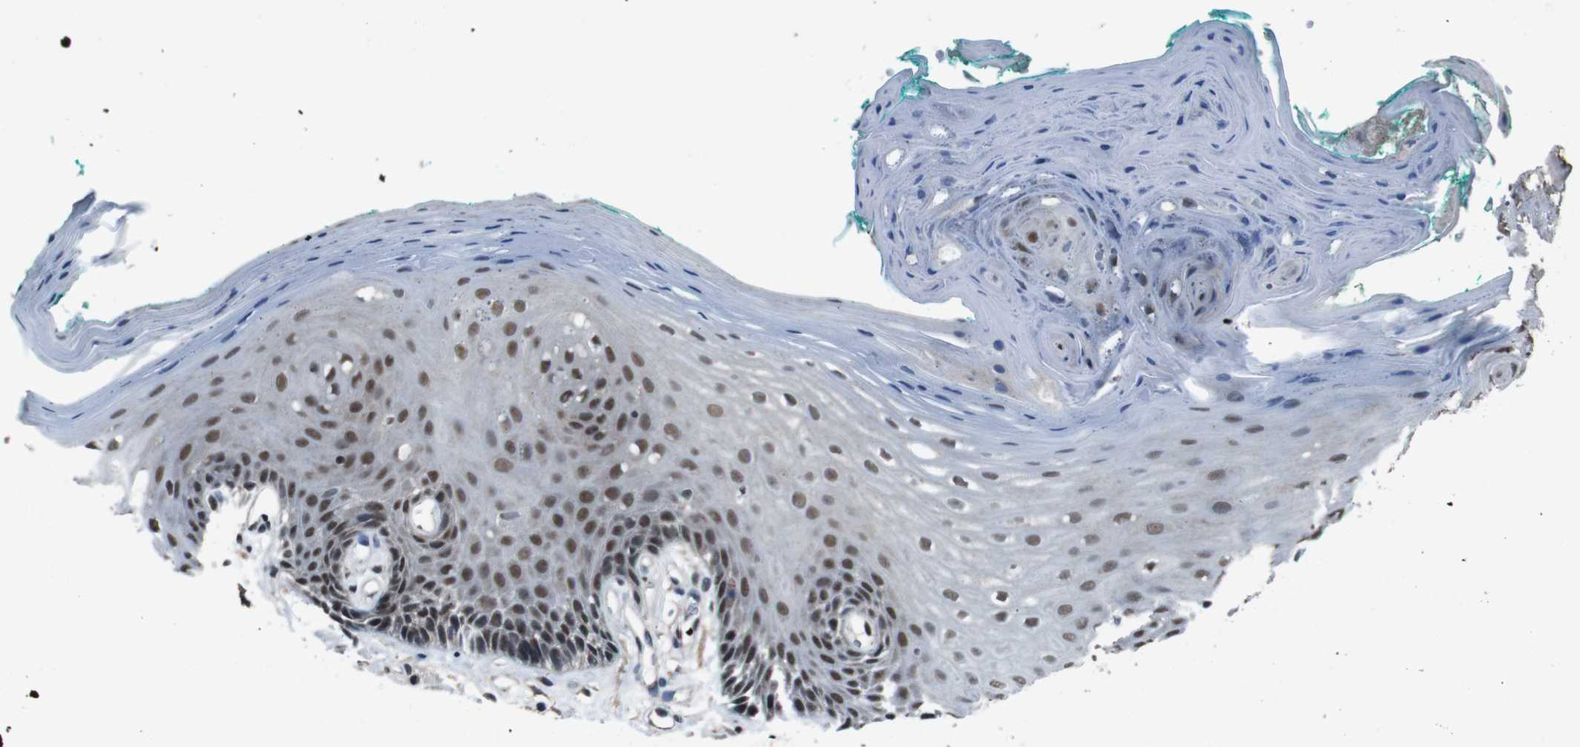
{"staining": {"intensity": "moderate", "quantity": ">75%", "location": "nuclear"}, "tissue": "oral mucosa", "cell_type": "Squamous epithelial cells", "image_type": "normal", "snomed": [{"axis": "morphology", "description": "Normal tissue, NOS"}, {"axis": "topography", "description": "Skeletal muscle"}, {"axis": "topography", "description": "Oral tissue"}, {"axis": "topography", "description": "Peripheral nerve tissue"}], "caption": "A high-resolution histopathology image shows immunohistochemistry (IHC) staining of unremarkable oral mucosa, which displays moderate nuclear staining in approximately >75% of squamous epithelial cells.", "gene": "NR4A2", "patient": {"sex": "female", "age": 84}}